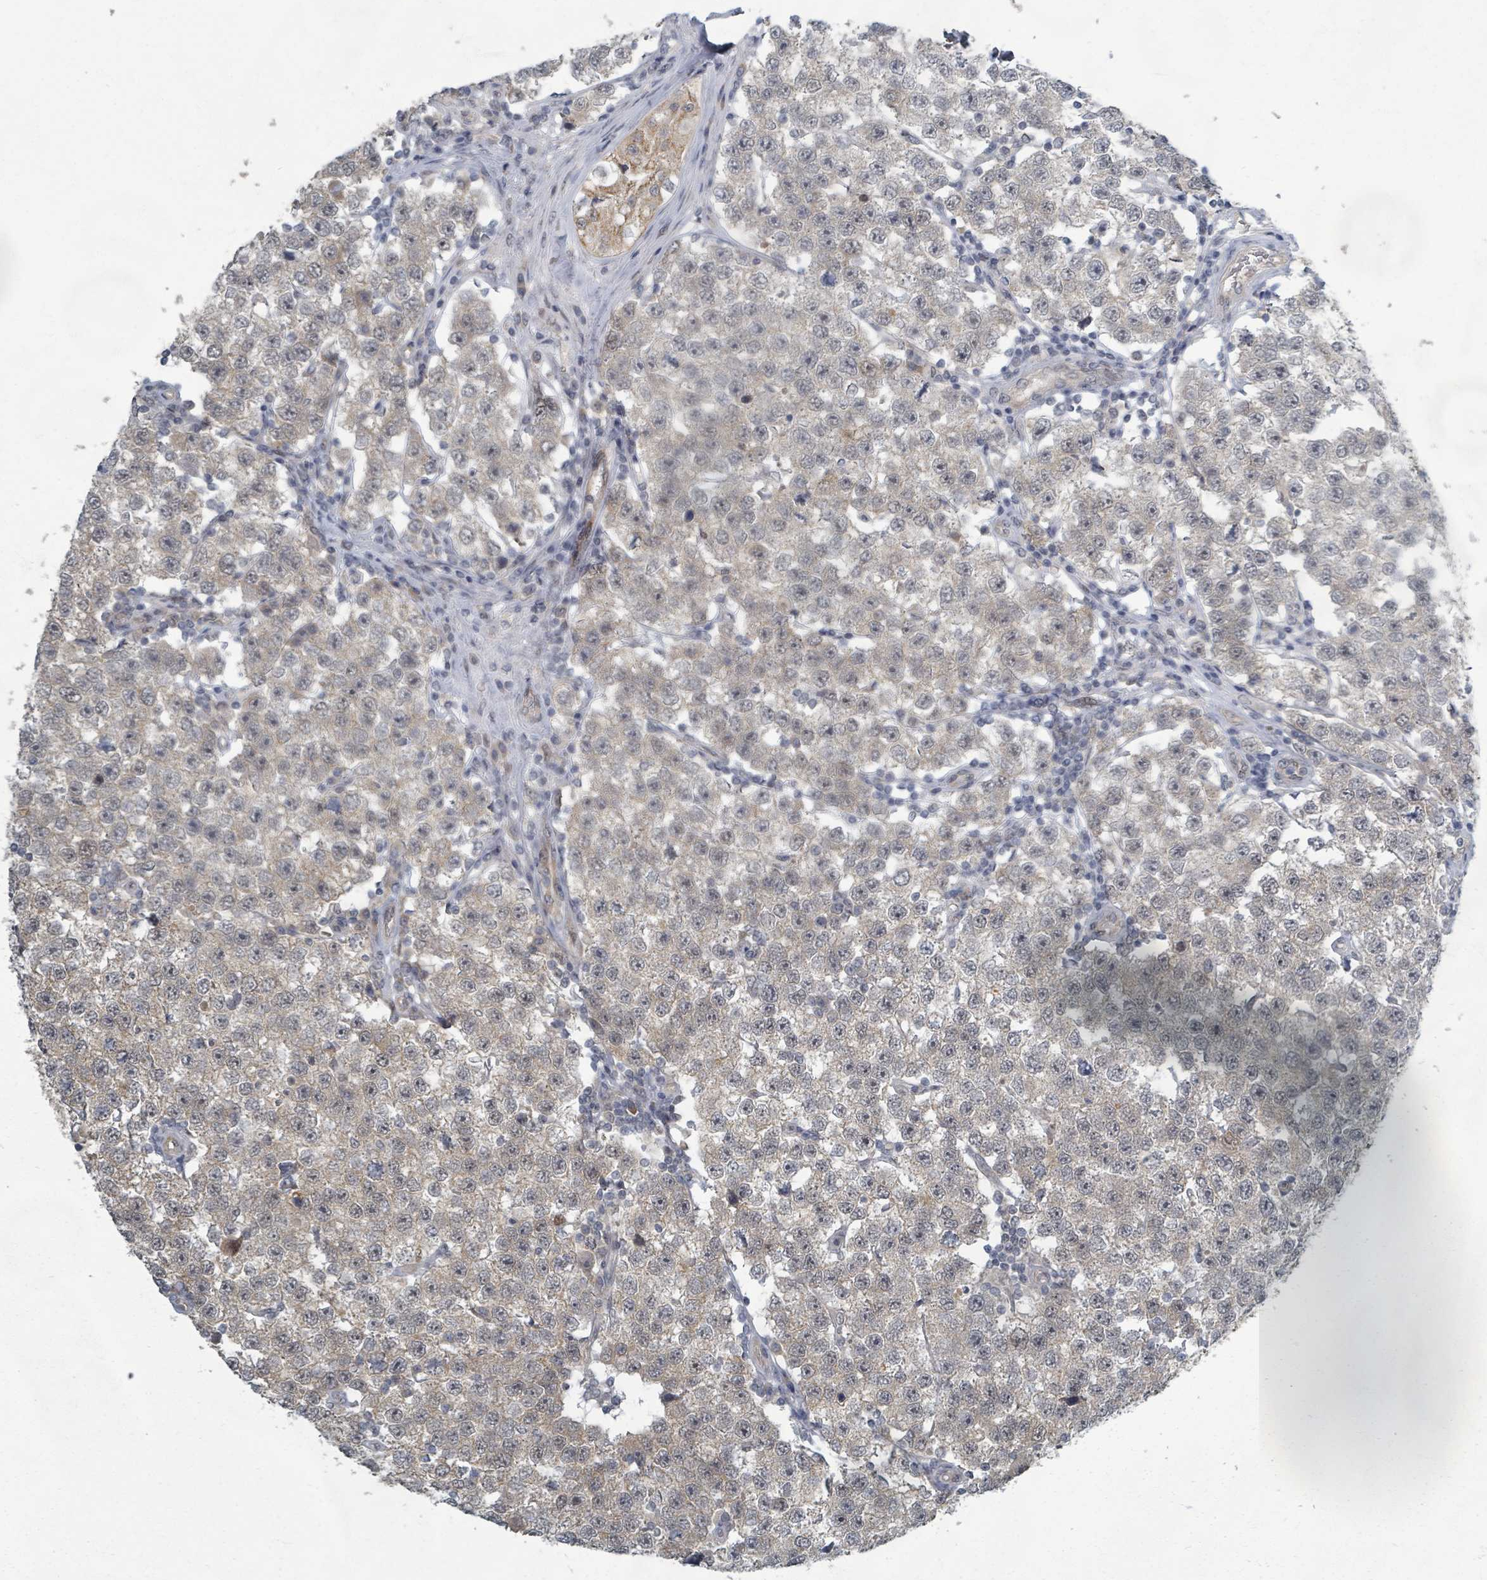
{"staining": {"intensity": "weak", "quantity": "25%-75%", "location": "cytoplasmic/membranous"}, "tissue": "testis cancer", "cell_type": "Tumor cells", "image_type": "cancer", "snomed": [{"axis": "morphology", "description": "Seminoma, NOS"}, {"axis": "topography", "description": "Testis"}], "caption": "A high-resolution histopathology image shows immunohistochemistry staining of testis cancer (seminoma), which exhibits weak cytoplasmic/membranous expression in about 25%-75% of tumor cells. Nuclei are stained in blue.", "gene": "INTS15", "patient": {"sex": "male", "age": 34}}